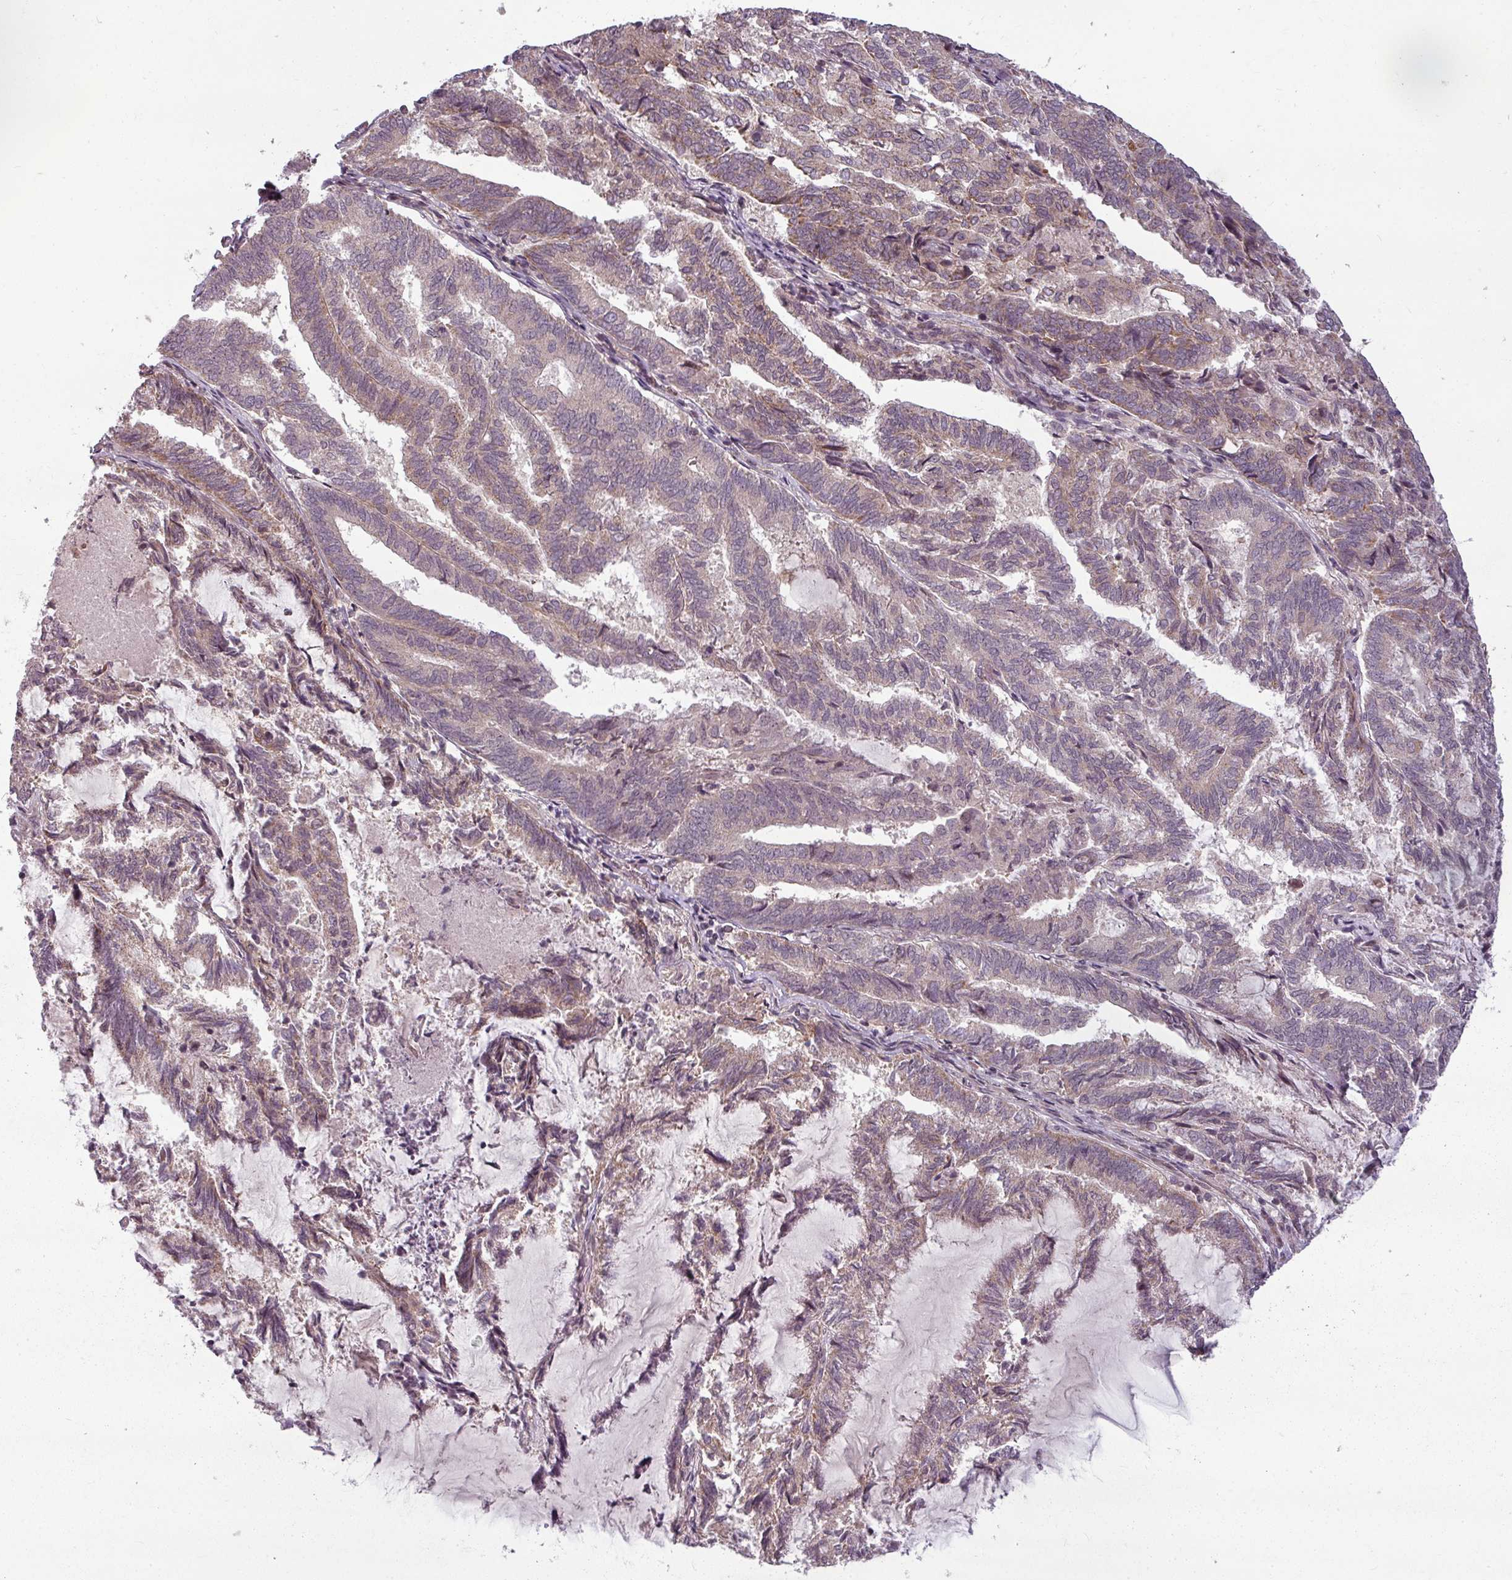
{"staining": {"intensity": "moderate", "quantity": "25%-75%", "location": "cytoplasmic/membranous"}, "tissue": "endometrial cancer", "cell_type": "Tumor cells", "image_type": "cancer", "snomed": [{"axis": "morphology", "description": "Adenocarcinoma, NOS"}, {"axis": "topography", "description": "Endometrium"}], "caption": "Protein expression analysis of endometrial cancer (adenocarcinoma) displays moderate cytoplasmic/membranous positivity in about 25%-75% of tumor cells.", "gene": "CLIC1", "patient": {"sex": "female", "age": 80}}